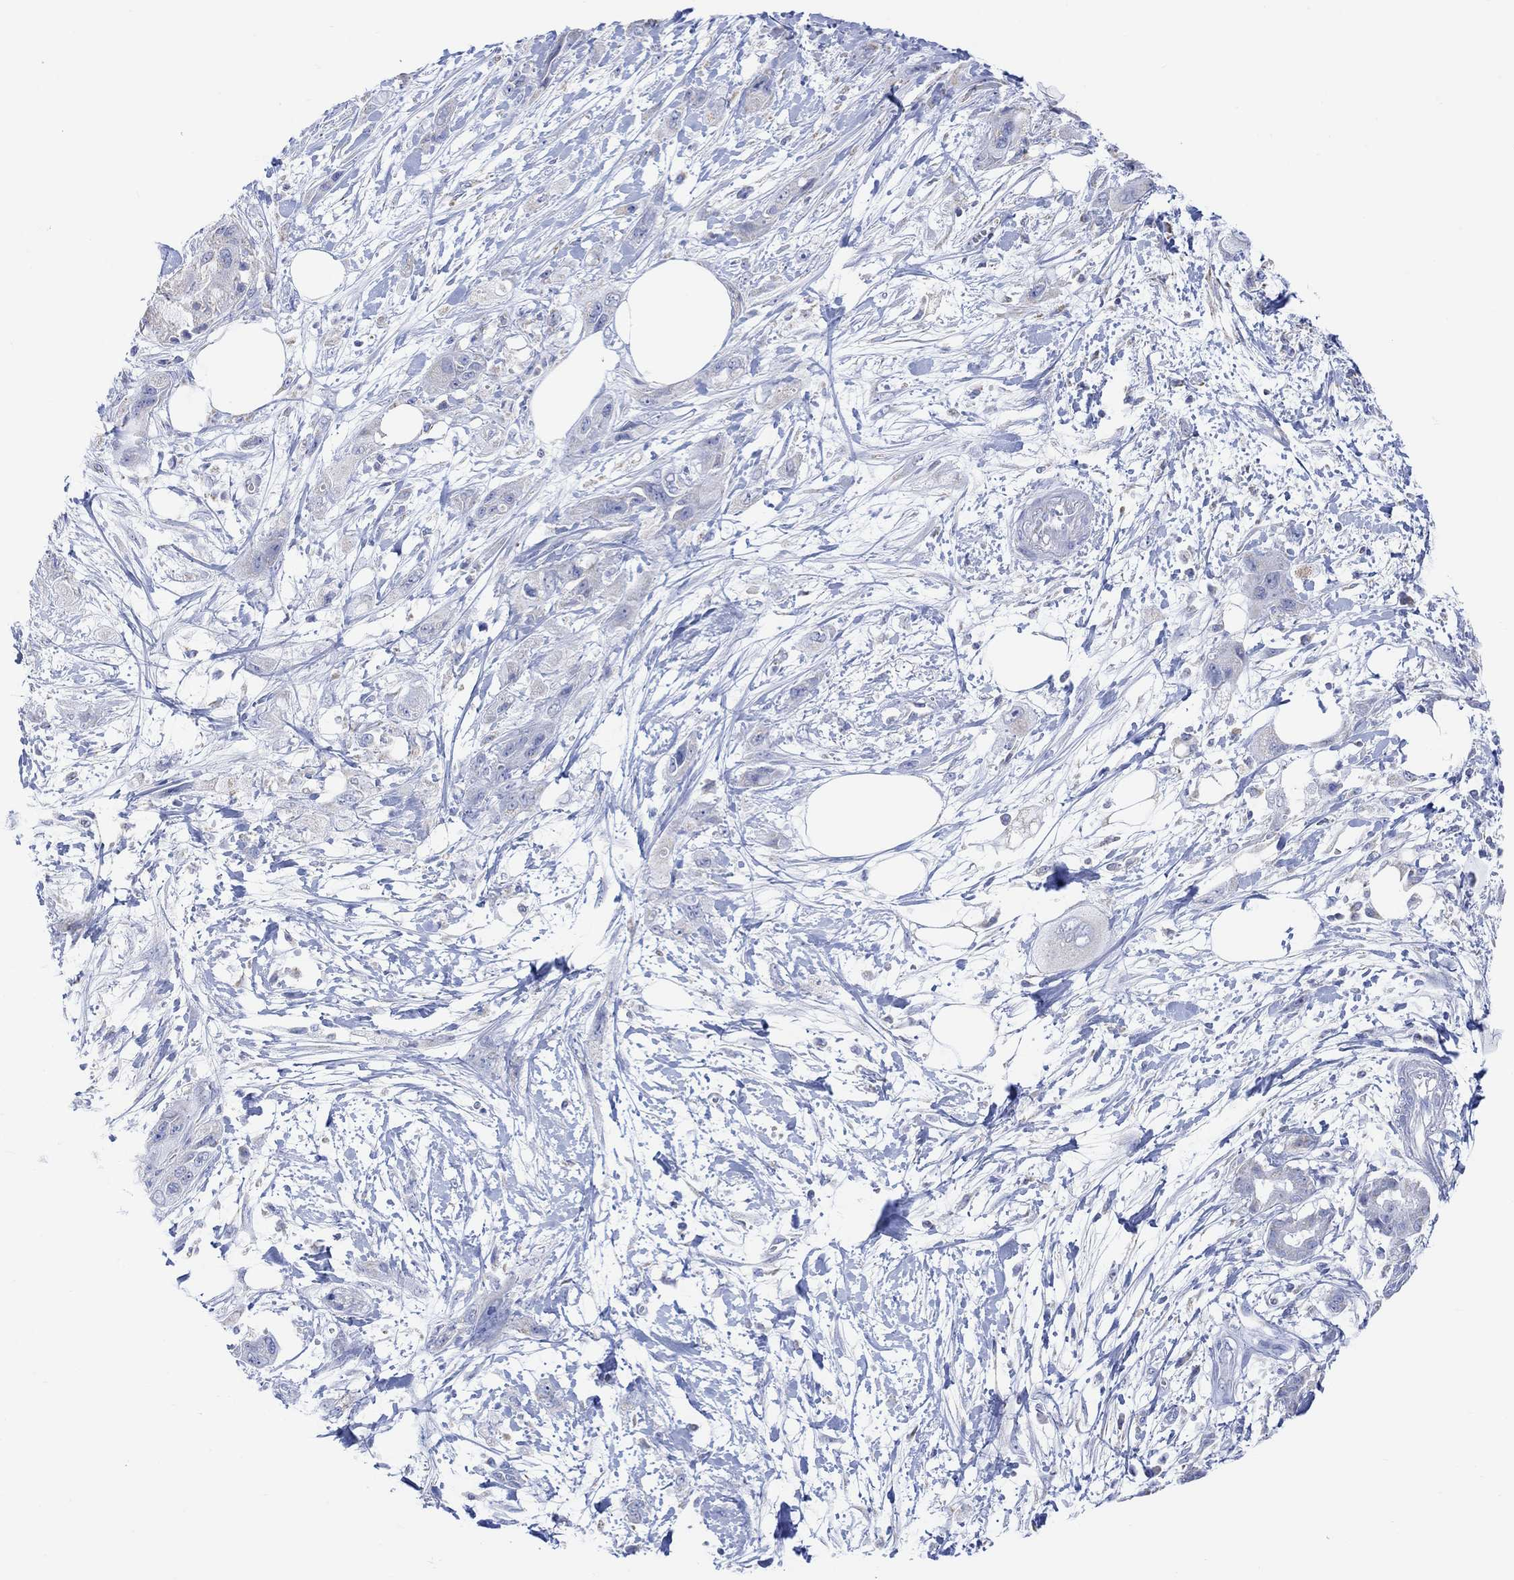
{"staining": {"intensity": "negative", "quantity": "none", "location": "none"}, "tissue": "pancreatic cancer", "cell_type": "Tumor cells", "image_type": "cancer", "snomed": [{"axis": "morphology", "description": "Adenocarcinoma, NOS"}, {"axis": "topography", "description": "Pancreas"}], "caption": "Protein analysis of pancreatic adenocarcinoma shows no significant positivity in tumor cells. (DAB IHC, high magnification).", "gene": "SYT12", "patient": {"sex": "male", "age": 72}}